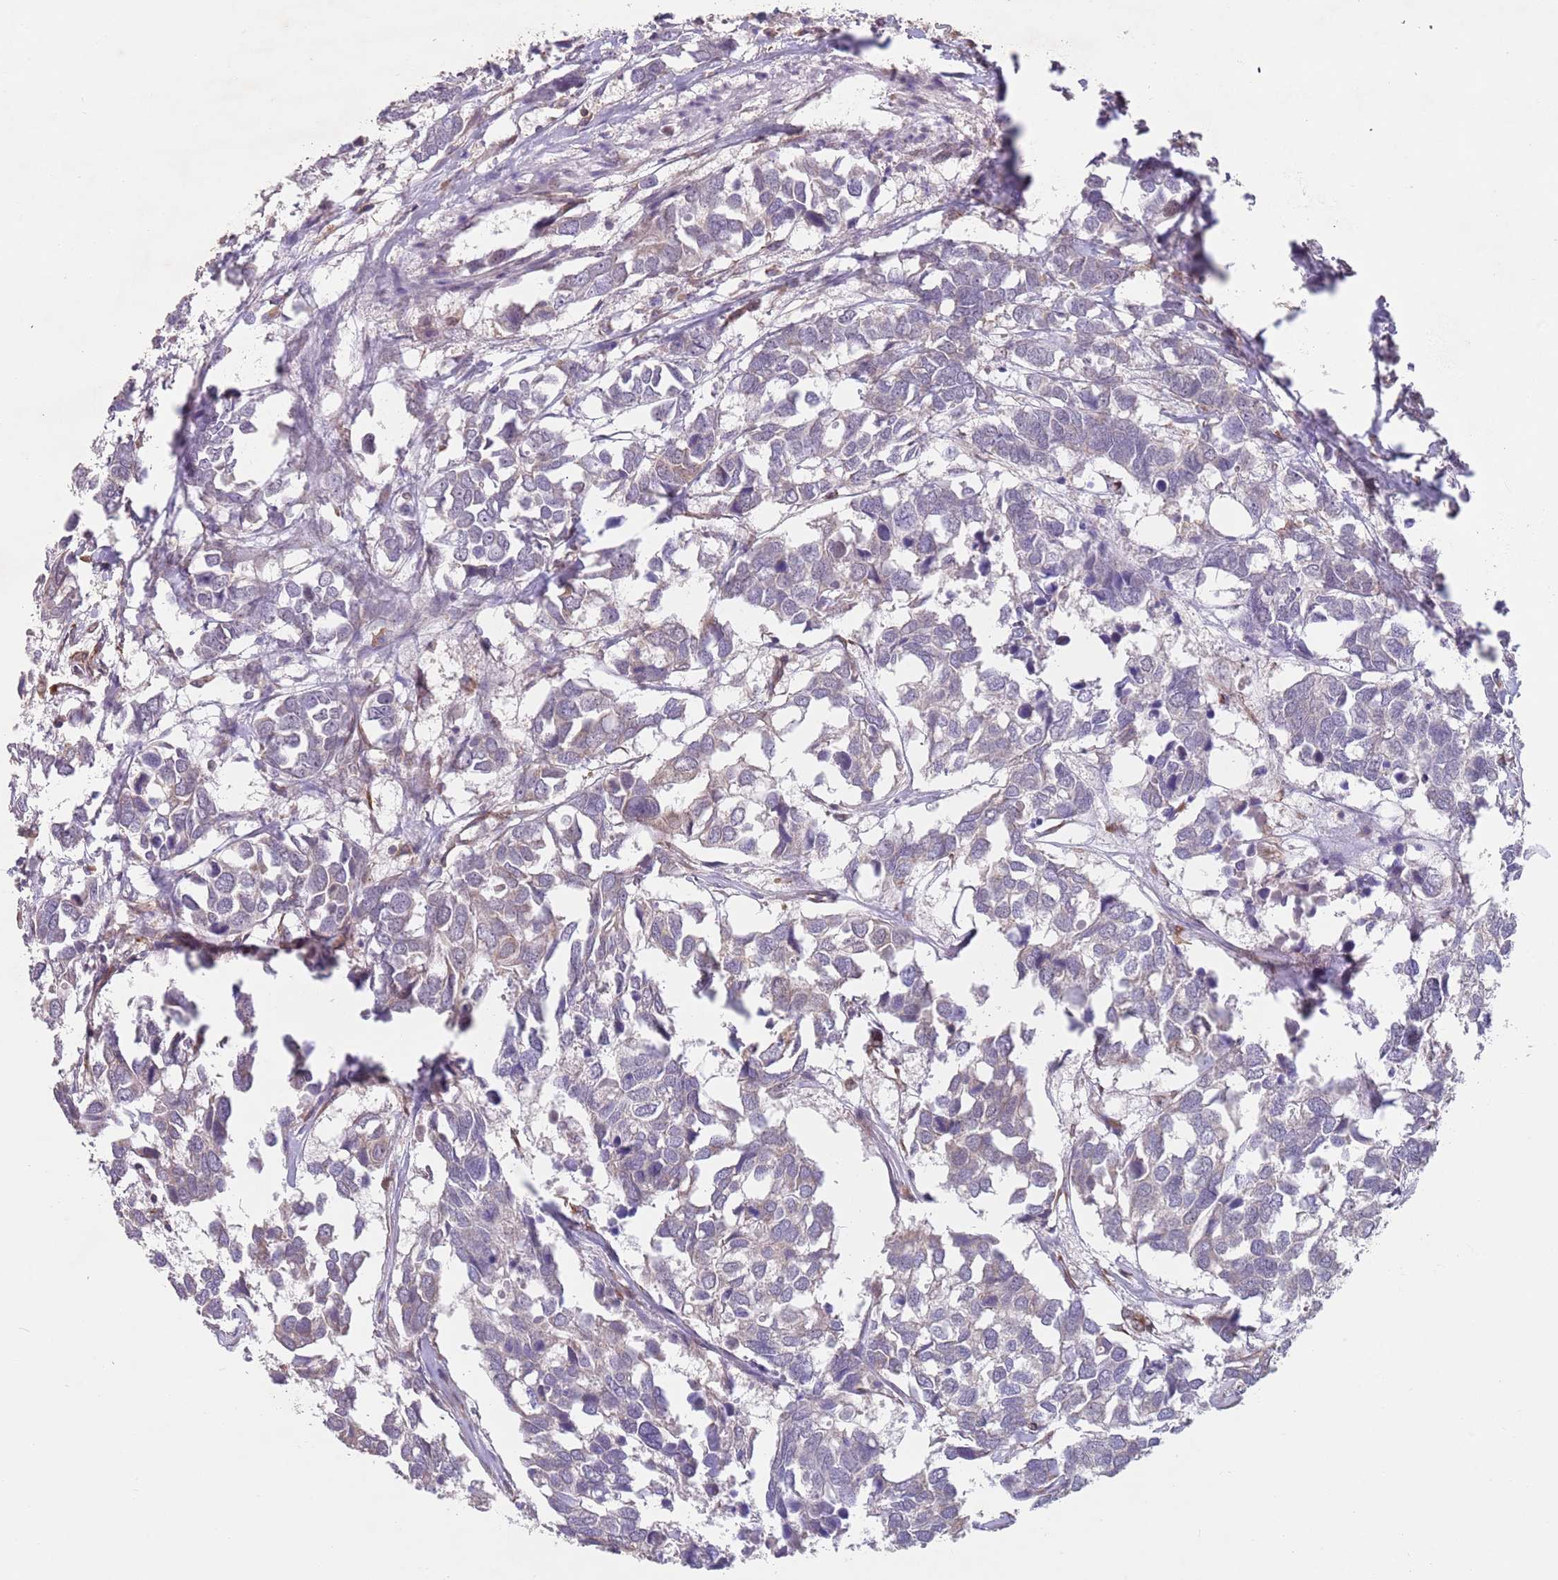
{"staining": {"intensity": "negative", "quantity": "none", "location": "none"}, "tissue": "breast cancer", "cell_type": "Tumor cells", "image_type": "cancer", "snomed": [{"axis": "morphology", "description": "Duct carcinoma"}, {"axis": "topography", "description": "Breast"}], "caption": "Human breast cancer stained for a protein using IHC demonstrates no expression in tumor cells.", "gene": "CHD9", "patient": {"sex": "female", "age": 83}}